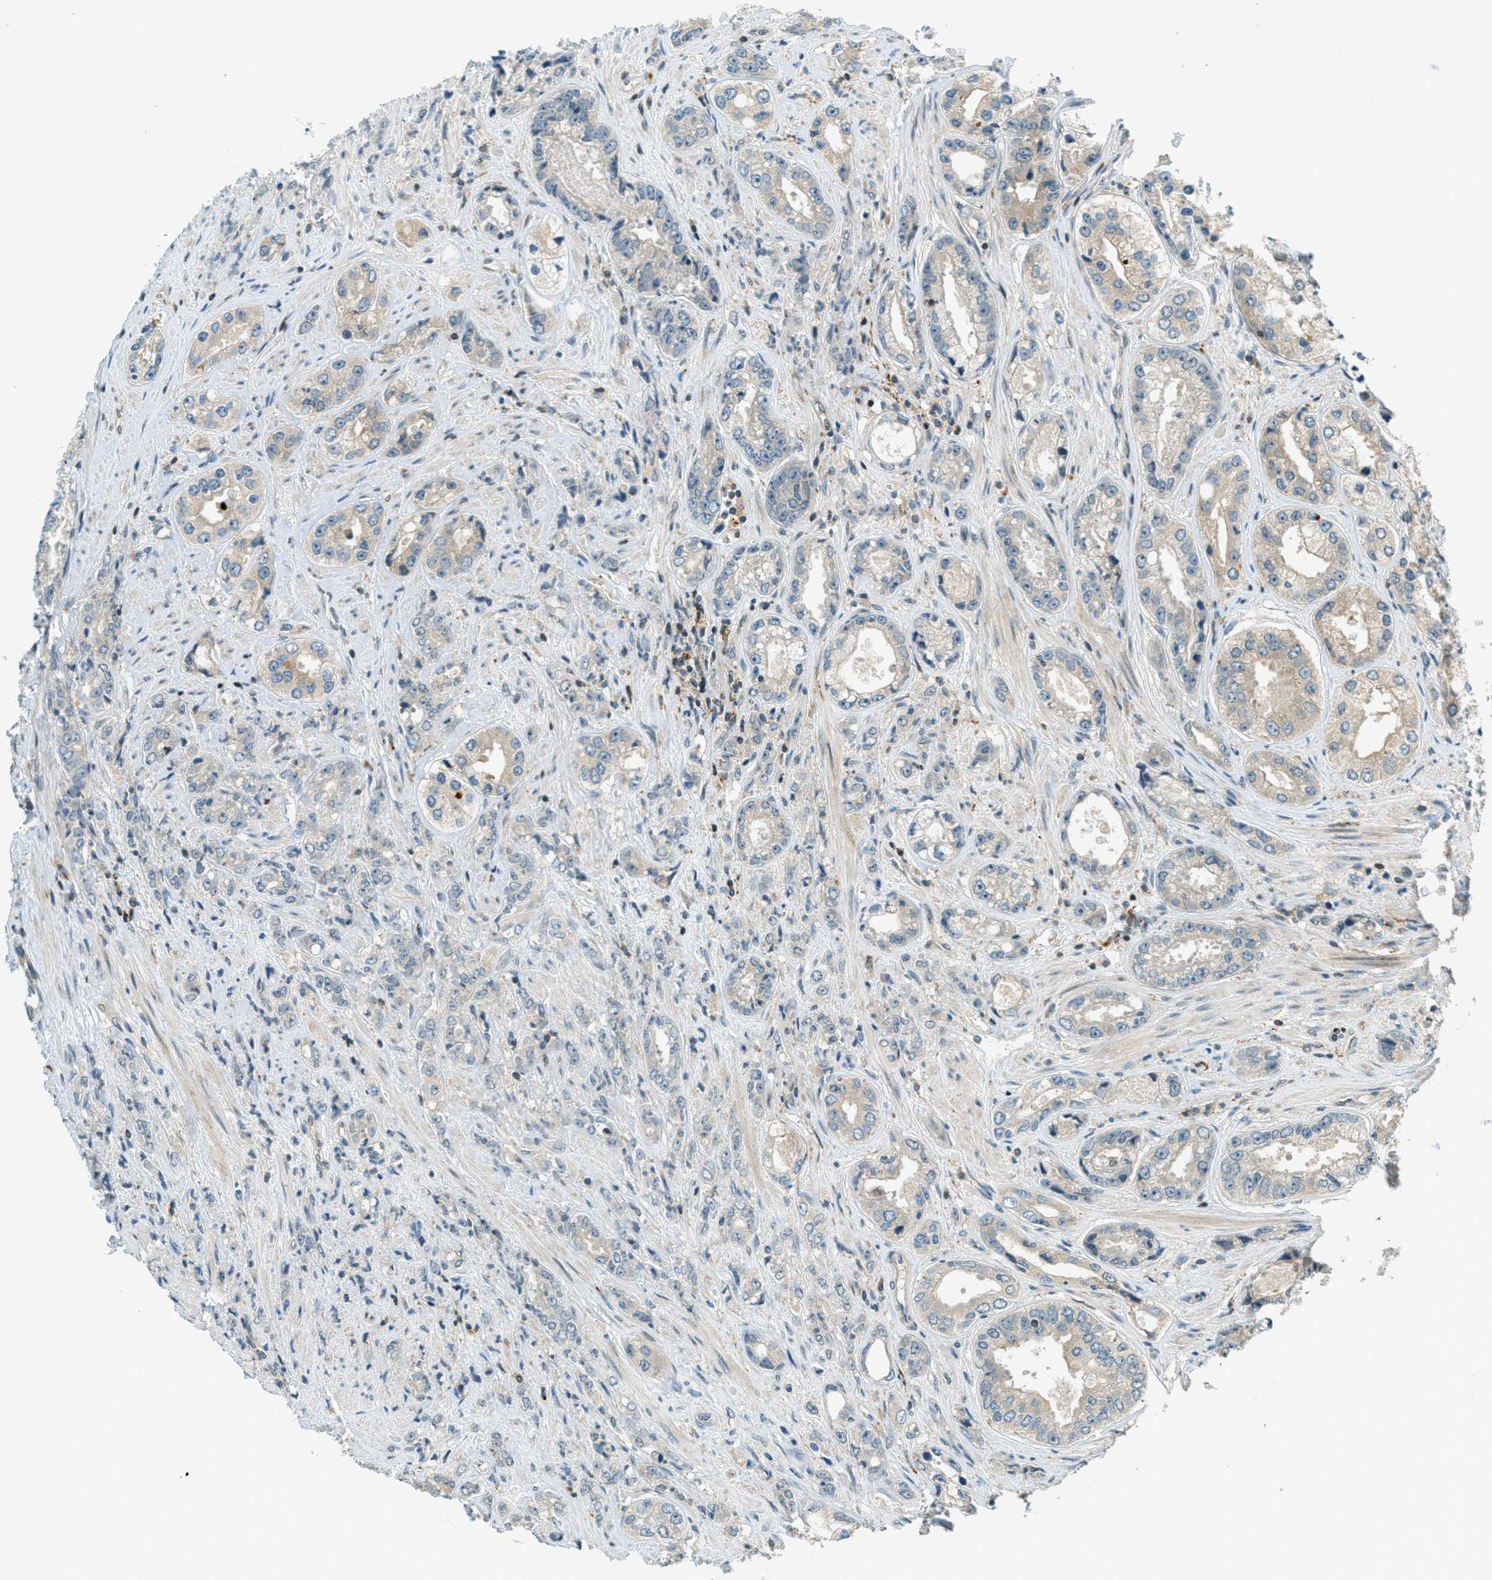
{"staining": {"intensity": "weak", "quantity": "<25%", "location": "cytoplasmic/membranous"}, "tissue": "prostate cancer", "cell_type": "Tumor cells", "image_type": "cancer", "snomed": [{"axis": "morphology", "description": "Adenocarcinoma, High grade"}, {"axis": "topography", "description": "Prostate"}], "caption": "Tumor cells show no significant staining in high-grade adenocarcinoma (prostate).", "gene": "PTPN23", "patient": {"sex": "male", "age": 61}}